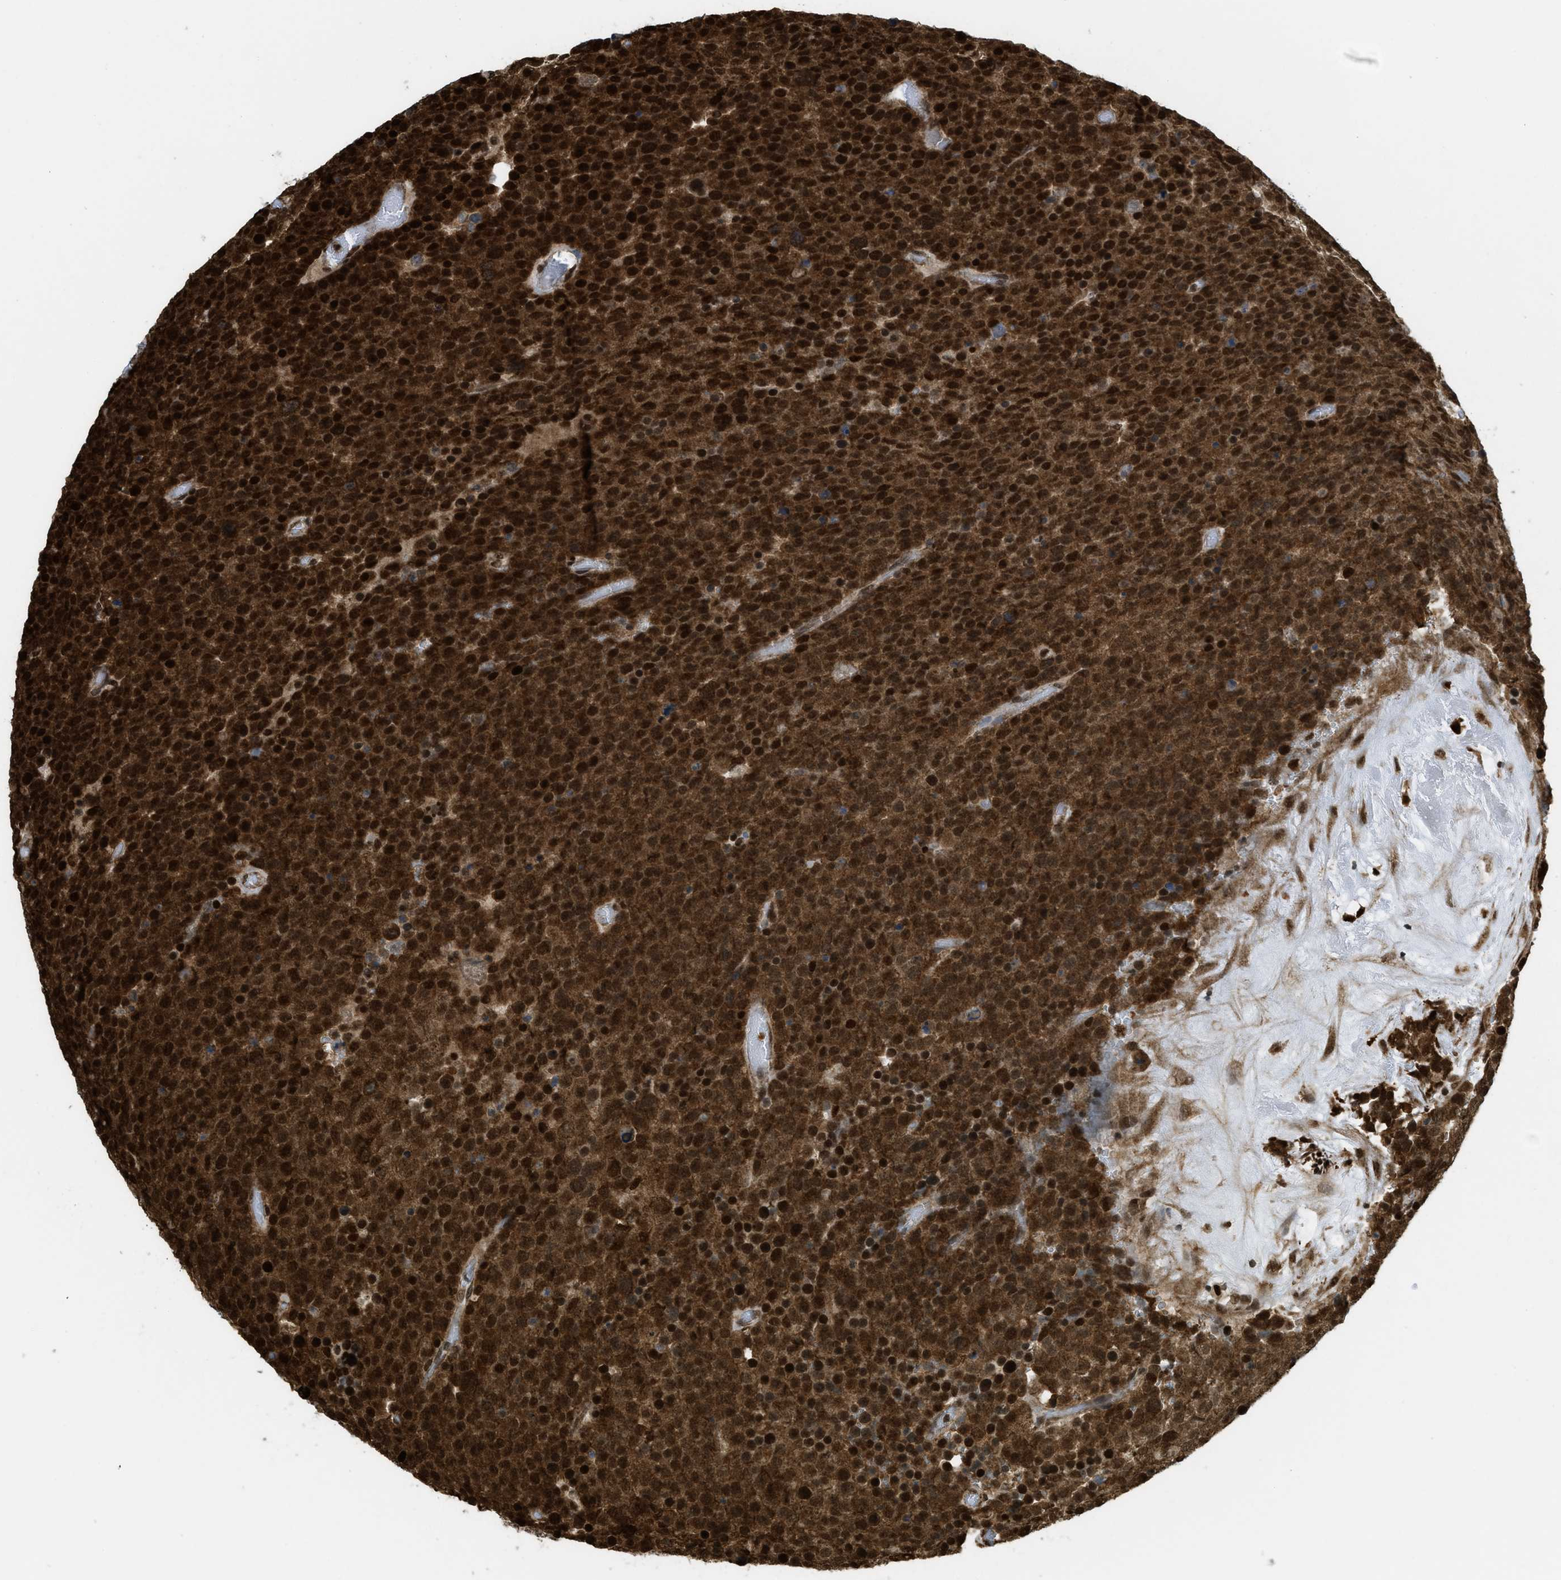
{"staining": {"intensity": "strong", "quantity": ">75%", "location": "cytoplasmic/membranous,nuclear"}, "tissue": "testis cancer", "cell_type": "Tumor cells", "image_type": "cancer", "snomed": [{"axis": "morphology", "description": "Seminoma, NOS"}, {"axis": "topography", "description": "Testis"}], "caption": "Seminoma (testis) stained with a protein marker exhibits strong staining in tumor cells.", "gene": "TNPO1", "patient": {"sex": "male", "age": 71}}